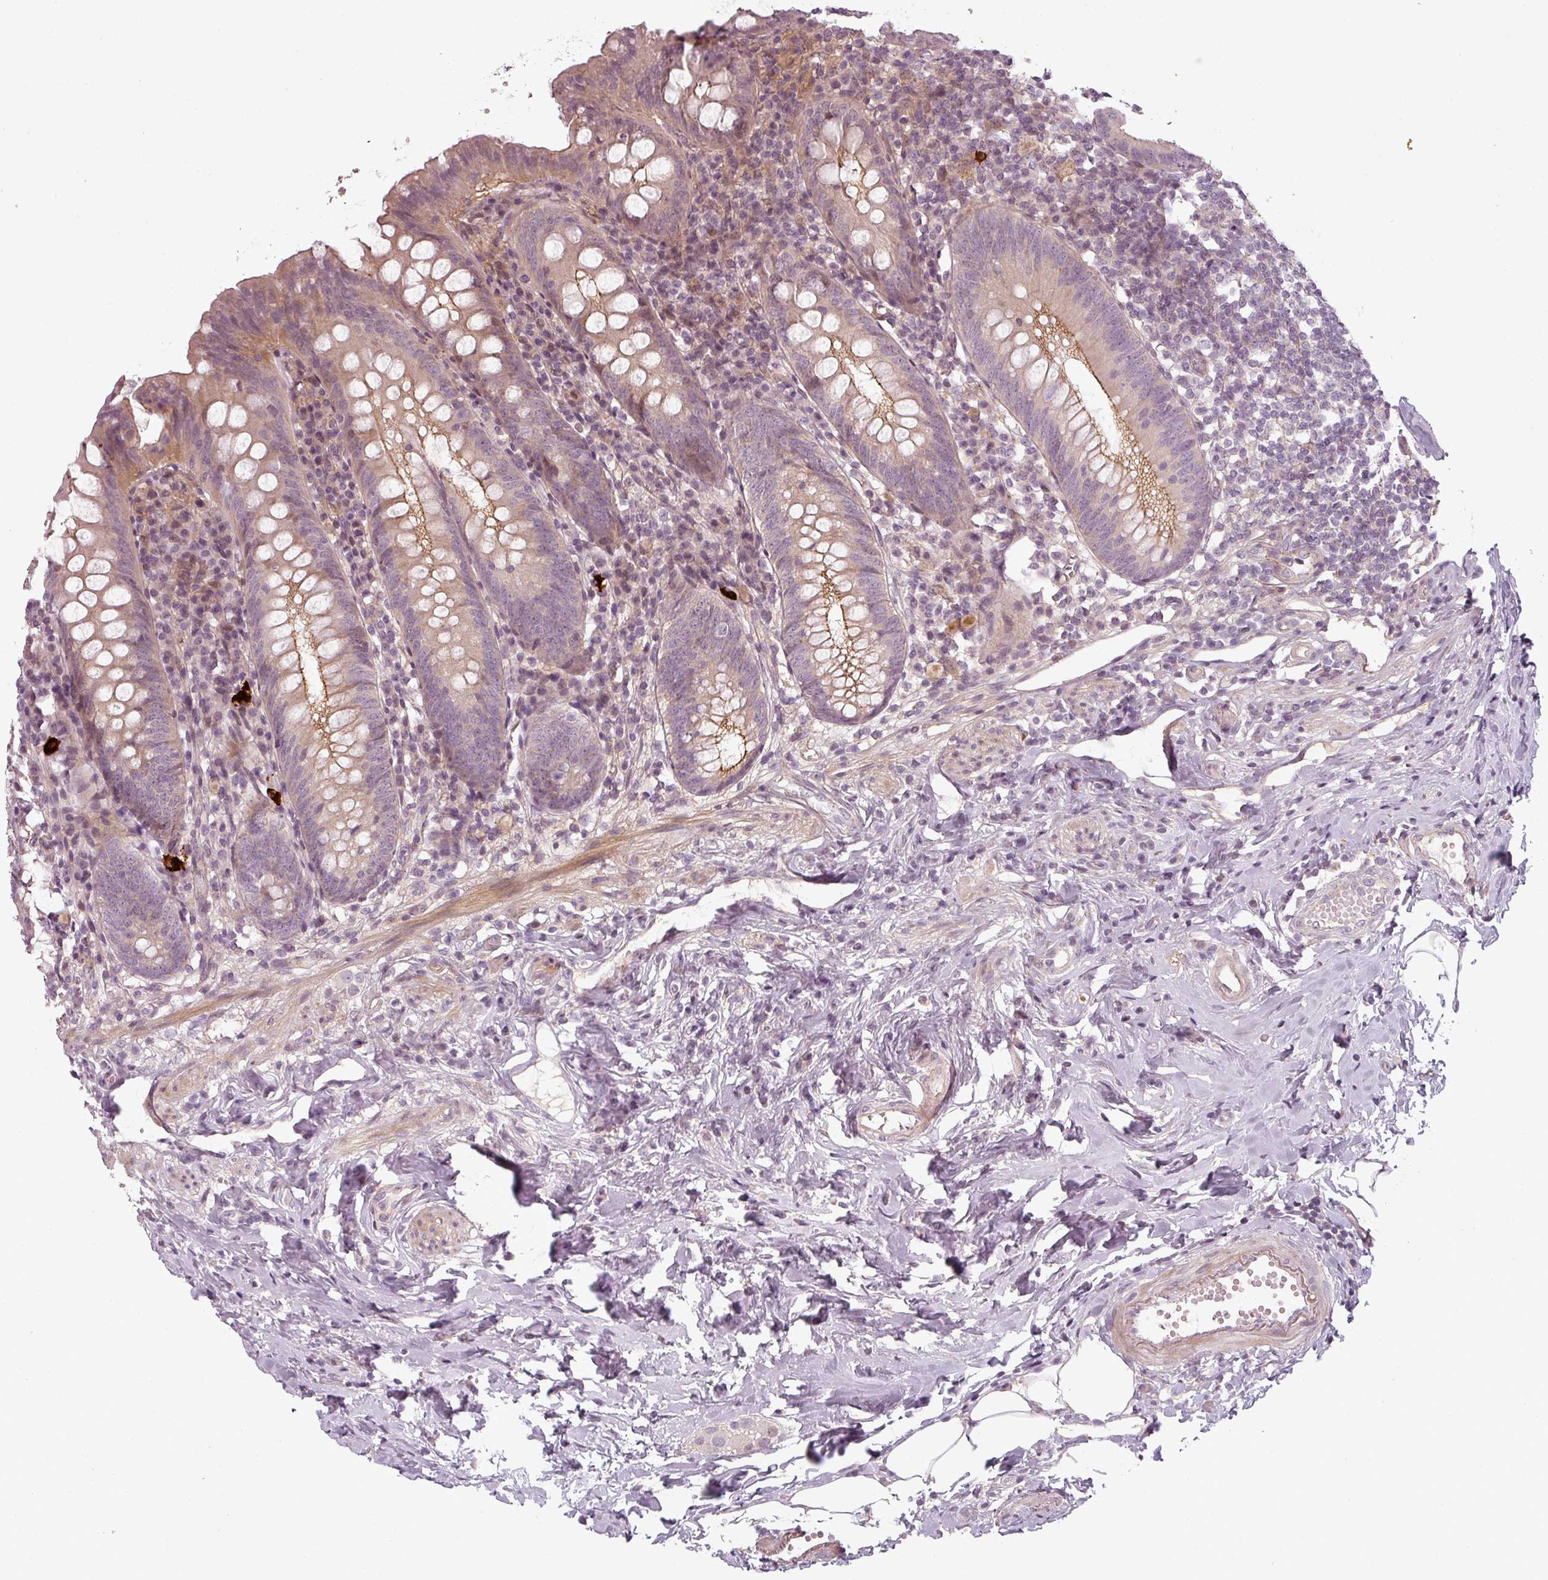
{"staining": {"intensity": "moderate", "quantity": "25%-75%", "location": "cytoplasmic/membranous"}, "tissue": "appendix", "cell_type": "Glandular cells", "image_type": "normal", "snomed": [{"axis": "morphology", "description": "Normal tissue, NOS"}, {"axis": "topography", "description": "Appendix"}], "caption": "Immunohistochemistry (IHC) staining of benign appendix, which displays medium levels of moderate cytoplasmic/membranous staining in about 25%-75% of glandular cells indicating moderate cytoplasmic/membranous protein positivity. The staining was performed using DAB (brown) for protein detection and nuclei were counterstained in hematoxylin (blue).", "gene": "SLC16A9", "patient": {"sex": "female", "age": 54}}